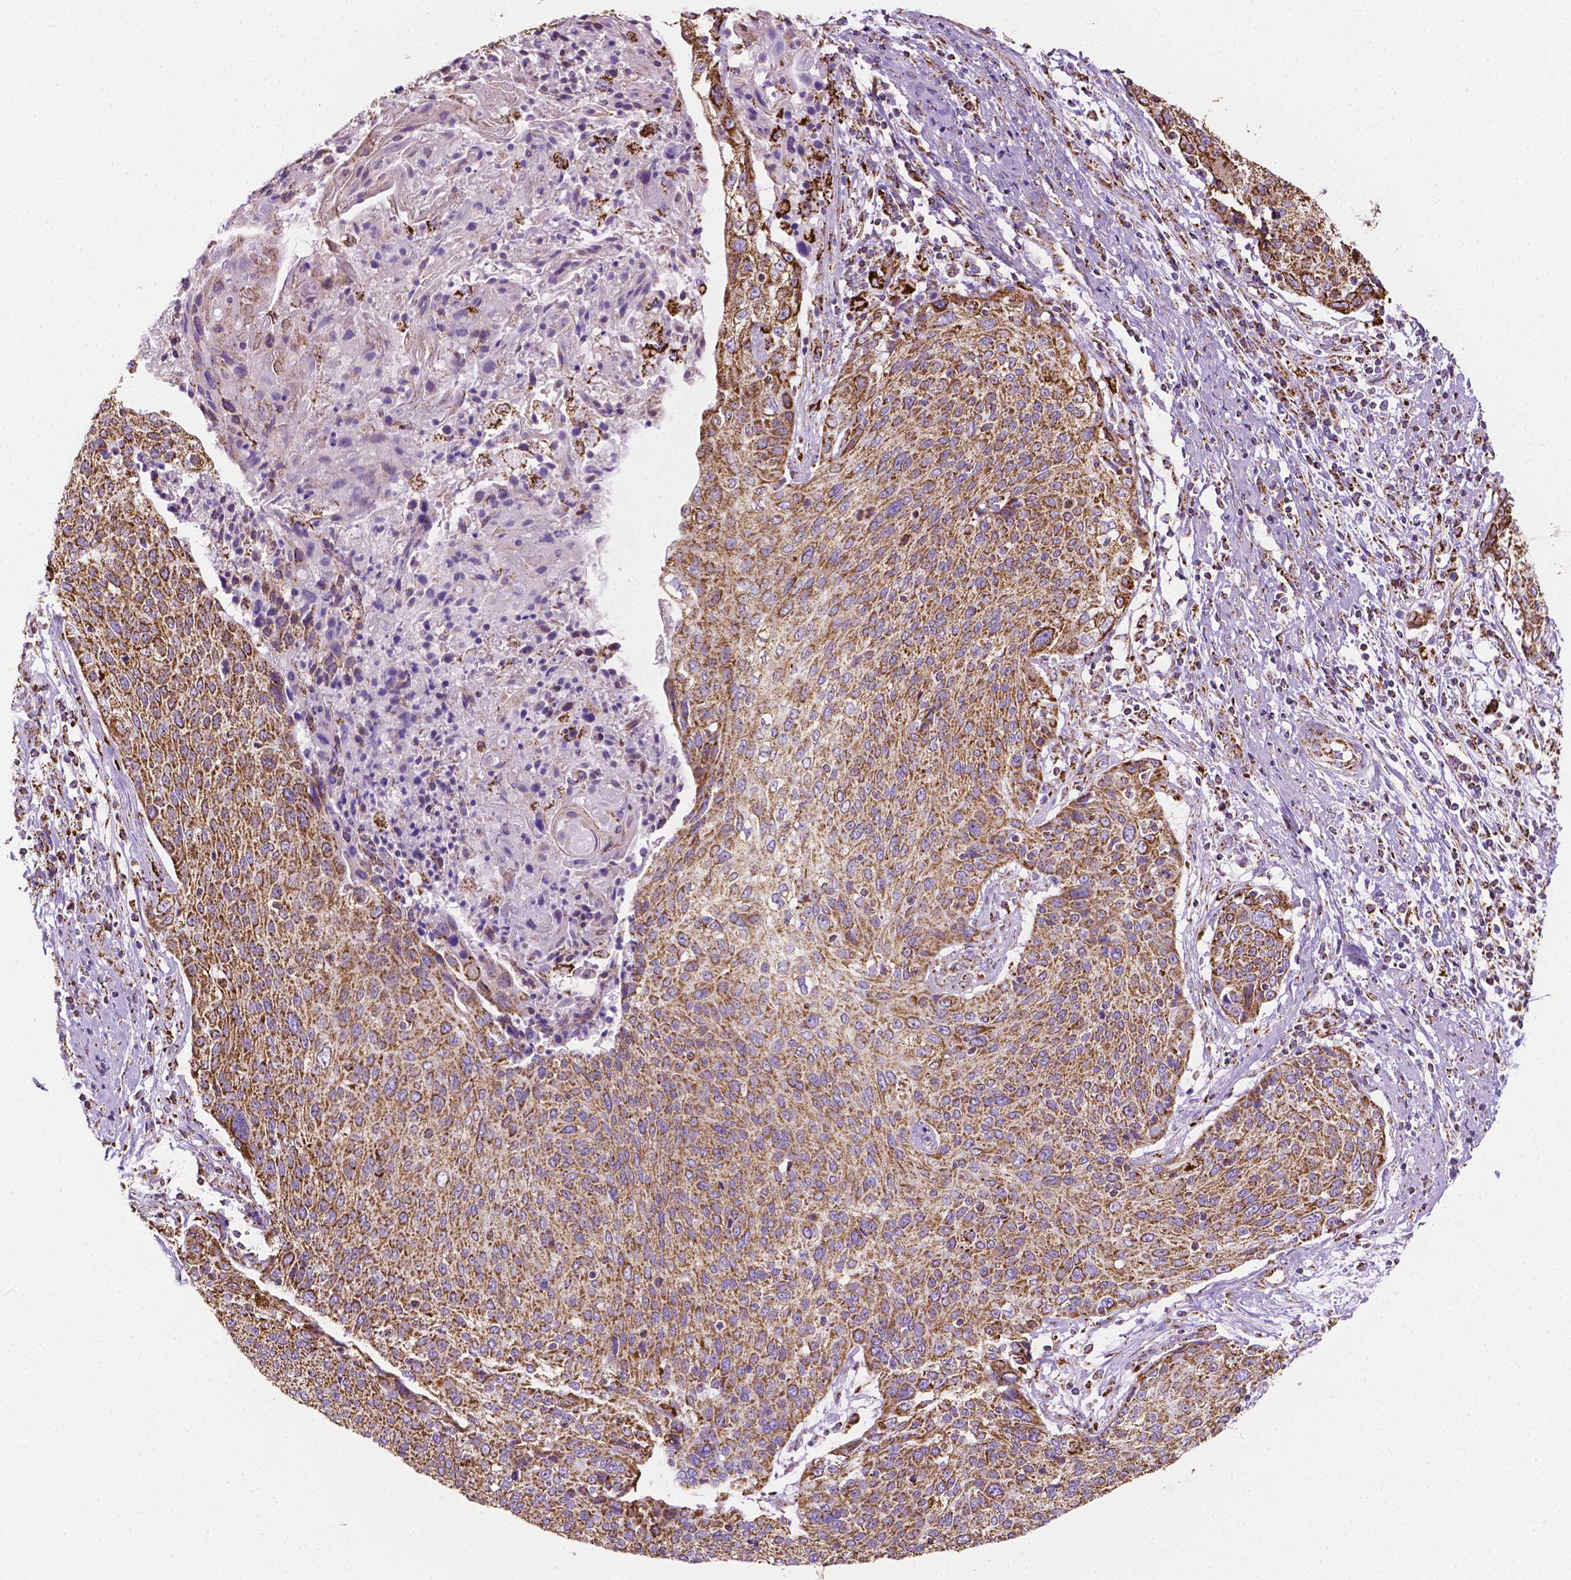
{"staining": {"intensity": "moderate", "quantity": ">75%", "location": "cytoplasmic/membranous"}, "tissue": "cervical cancer", "cell_type": "Tumor cells", "image_type": "cancer", "snomed": [{"axis": "morphology", "description": "Squamous cell carcinoma, NOS"}, {"axis": "topography", "description": "Cervix"}], "caption": "Cervical cancer (squamous cell carcinoma) stained with DAB IHC reveals medium levels of moderate cytoplasmic/membranous staining in about >75% of tumor cells.", "gene": "RMDN3", "patient": {"sex": "female", "age": 31}}